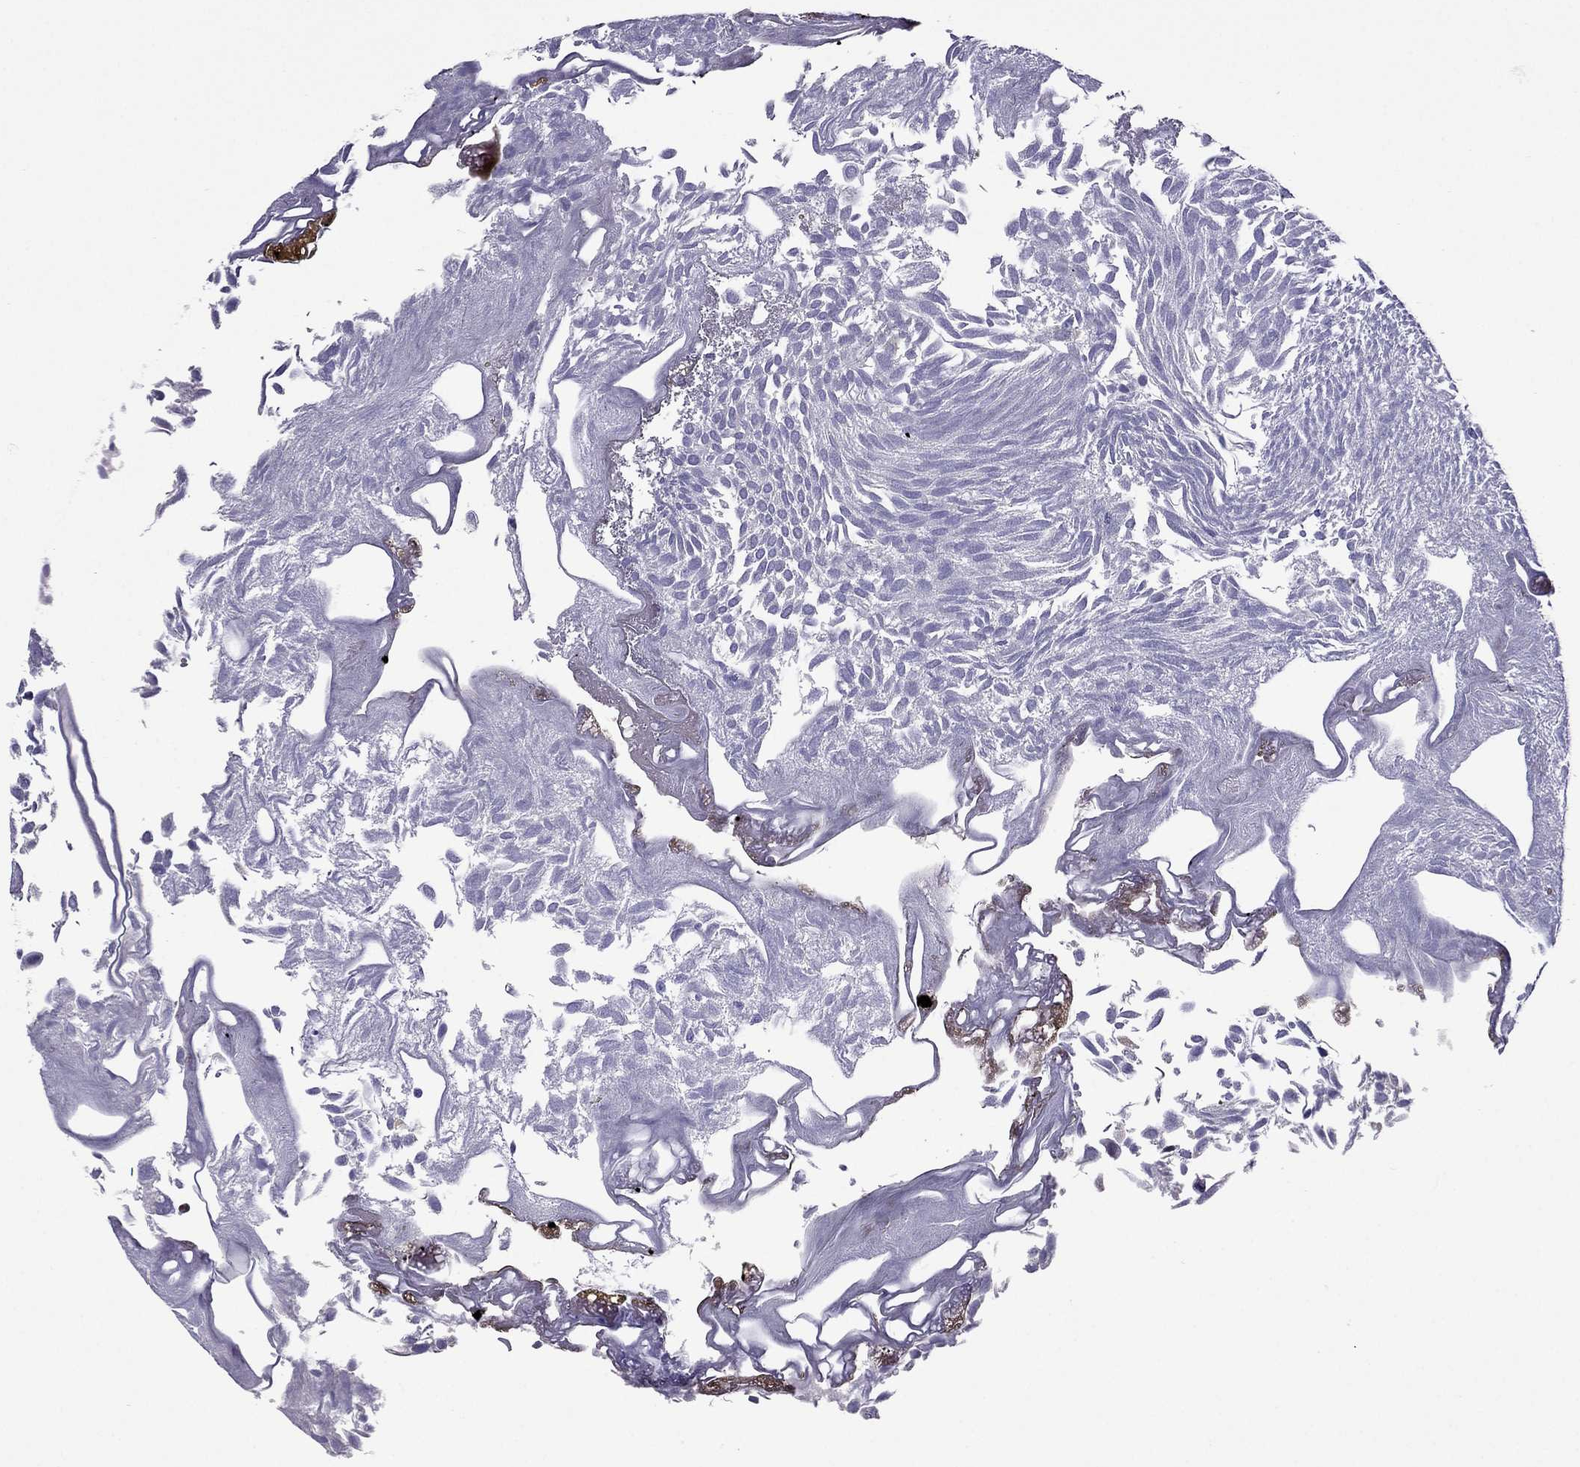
{"staining": {"intensity": "negative", "quantity": "none", "location": "none"}, "tissue": "urothelial cancer", "cell_type": "Tumor cells", "image_type": "cancer", "snomed": [{"axis": "morphology", "description": "Urothelial carcinoma, Low grade"}, {"axis": "topography", "description": "Urinary bladder"}], "caption": "DAB (3,3'-diaminobenzidine) immunohistochemical staining of urothelial cancer demonstrates no significant expression in tumor cells.", "gene": "MYBPH", "patient": {"sex": "male", "age": 52}}